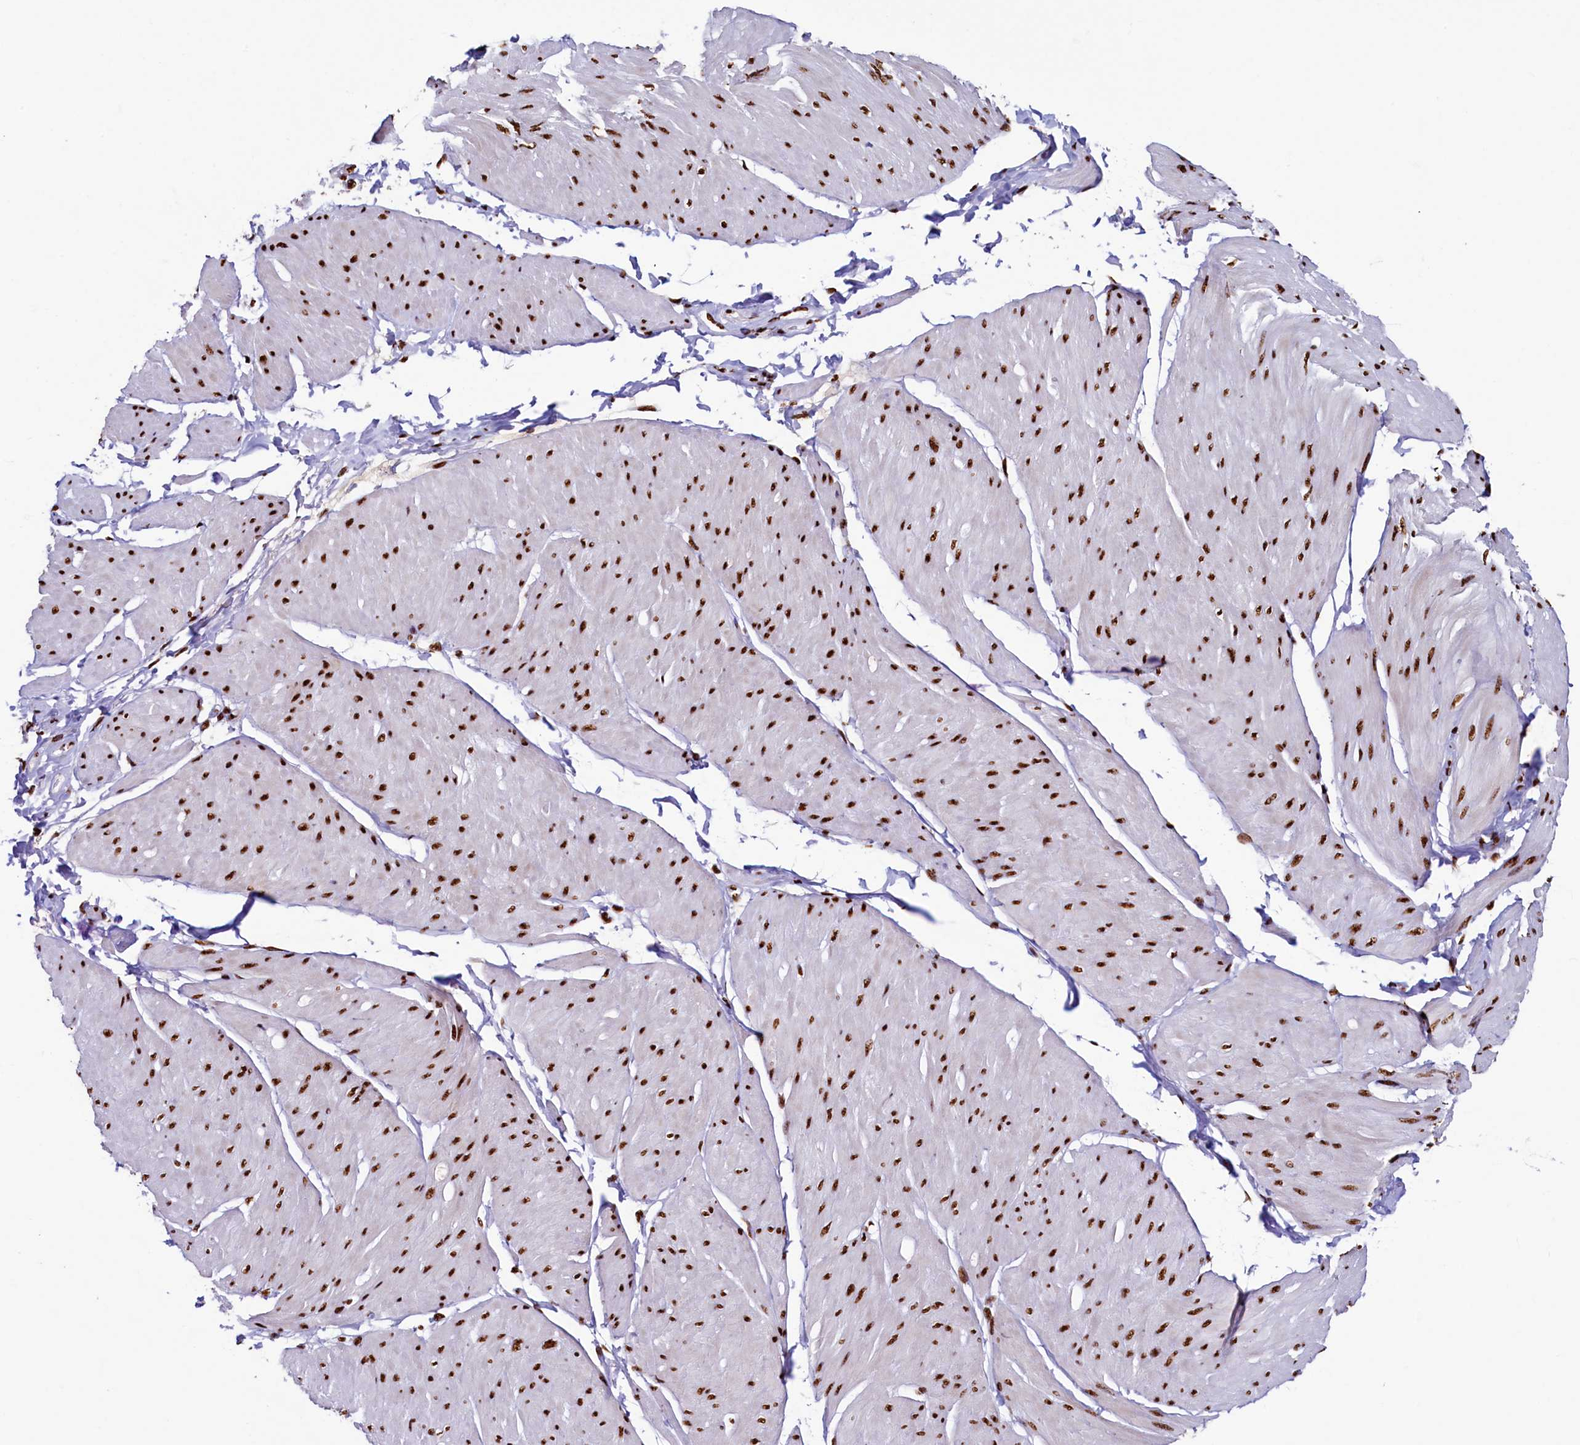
{"staining": {"intensity": "strong", "quantity": ">75%", "location": "nuclear"}, "tissue": "smooth muscle", "cell_type": "Smooth muscle cells", "image_type": "normal", "snomed": [{"axis": "morphology", "description": "Urothelial carcinoma, High grade"}, {"axis": "topography", "description": "Urinary bladder"}], "caption": "Strong nuclear expression for a protein is appreciated in about >75% of smooth muscle cells of unremarkable smooth muscle using immunohistochemistry.", "gene": "SRRM2", "patient": {"sex": "male", "age": 46}}